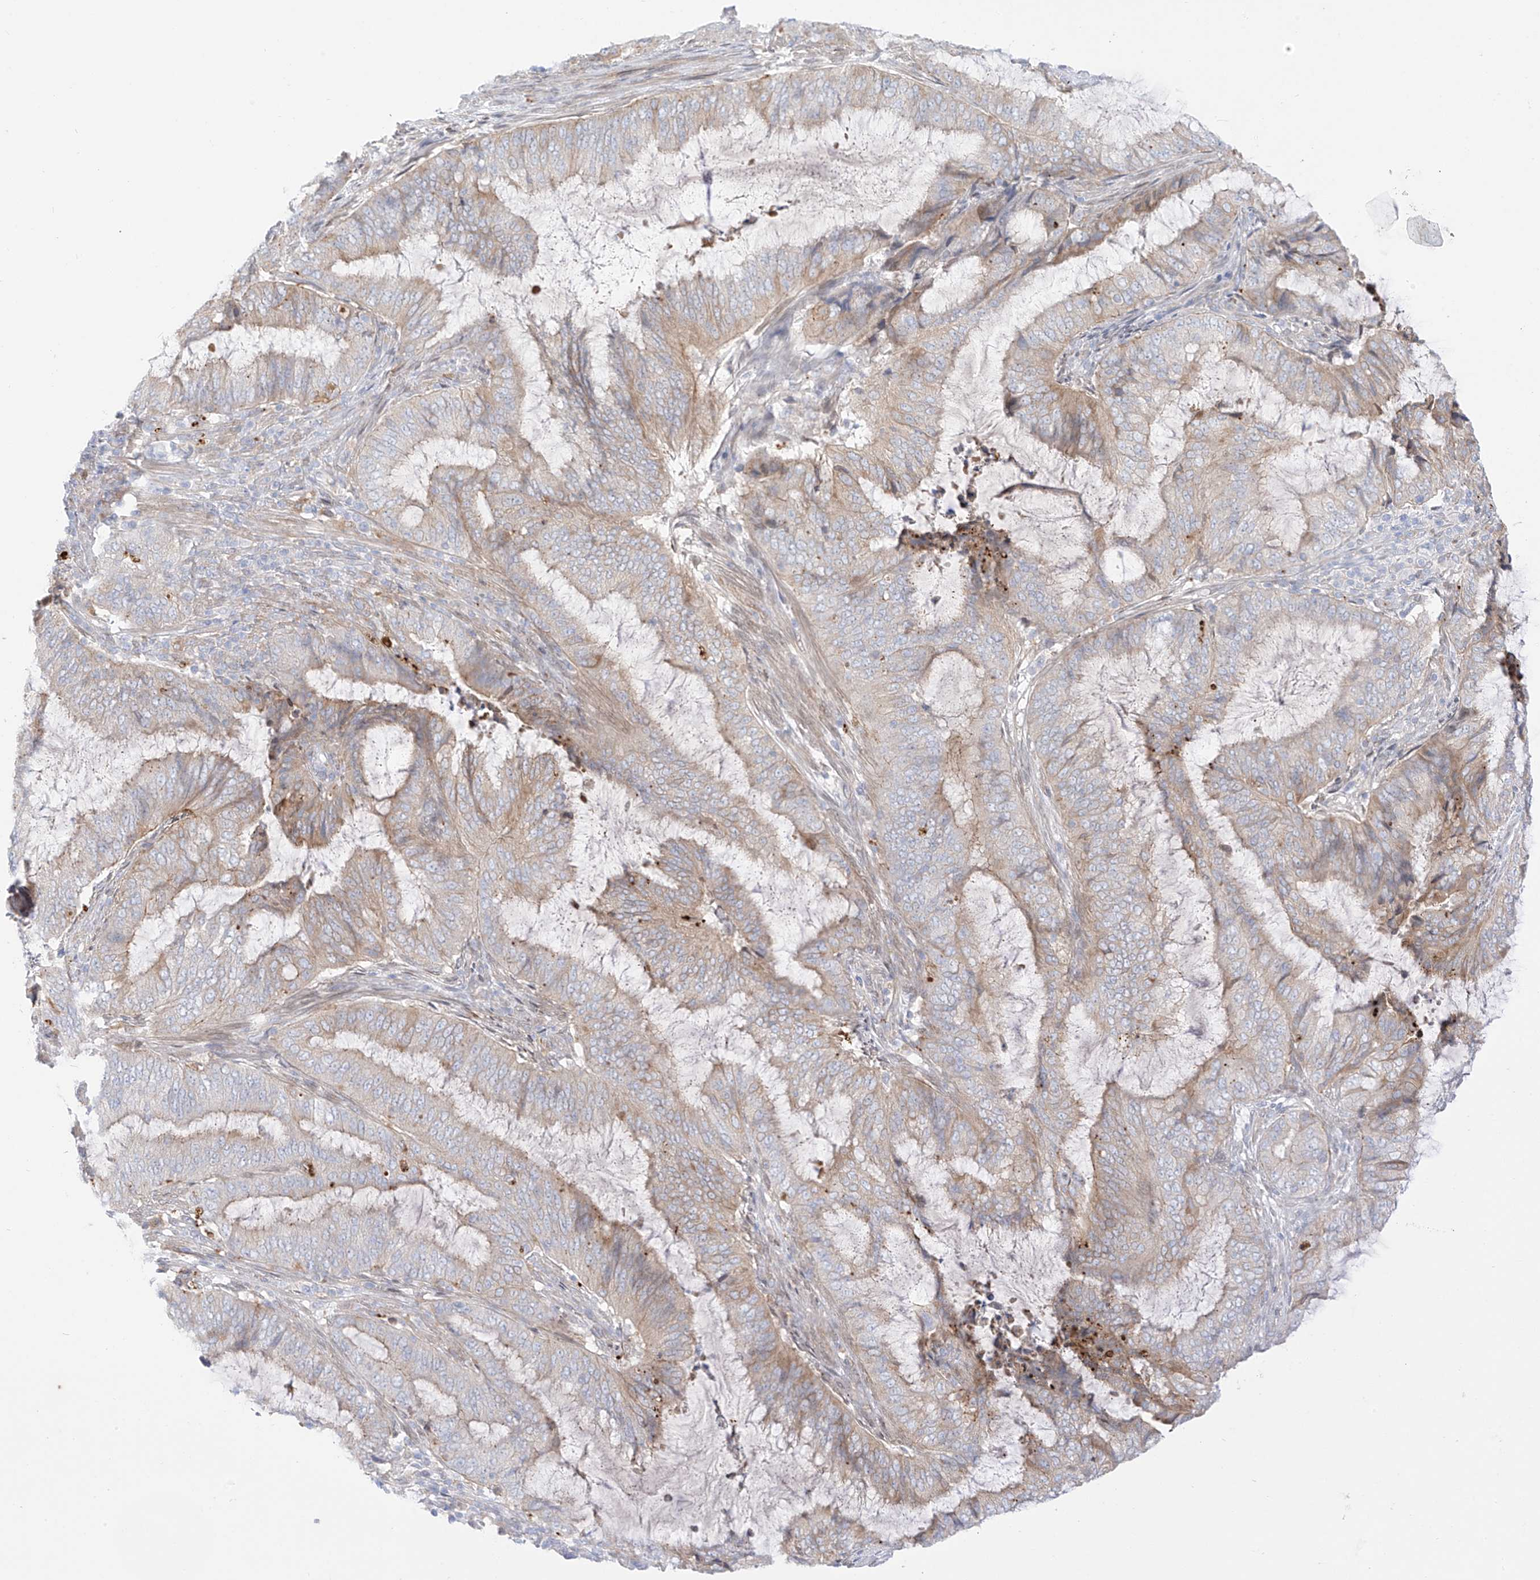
{"staining": {"intensity": "weak", "quantity": "25%-75%", "location": "cytoplasmic/membranous"}, "tissue": "endometrial cancer", "cell_type": "Tumor cells", "image_type": "cancer", "snomed": [{"axis": "morphology", "description": "Adenocarcinoma, NOS"}, {"axis": "topography", "description": "Endometrium"}], "caption": "Immunohistochemical staining of endometrial cancer shows weak cytoplasmic/membranous protein expression in about 25%-75% of tumor cells.", "gene": "PCYOX1", "patient": {"sex": "female", "age": 51}}